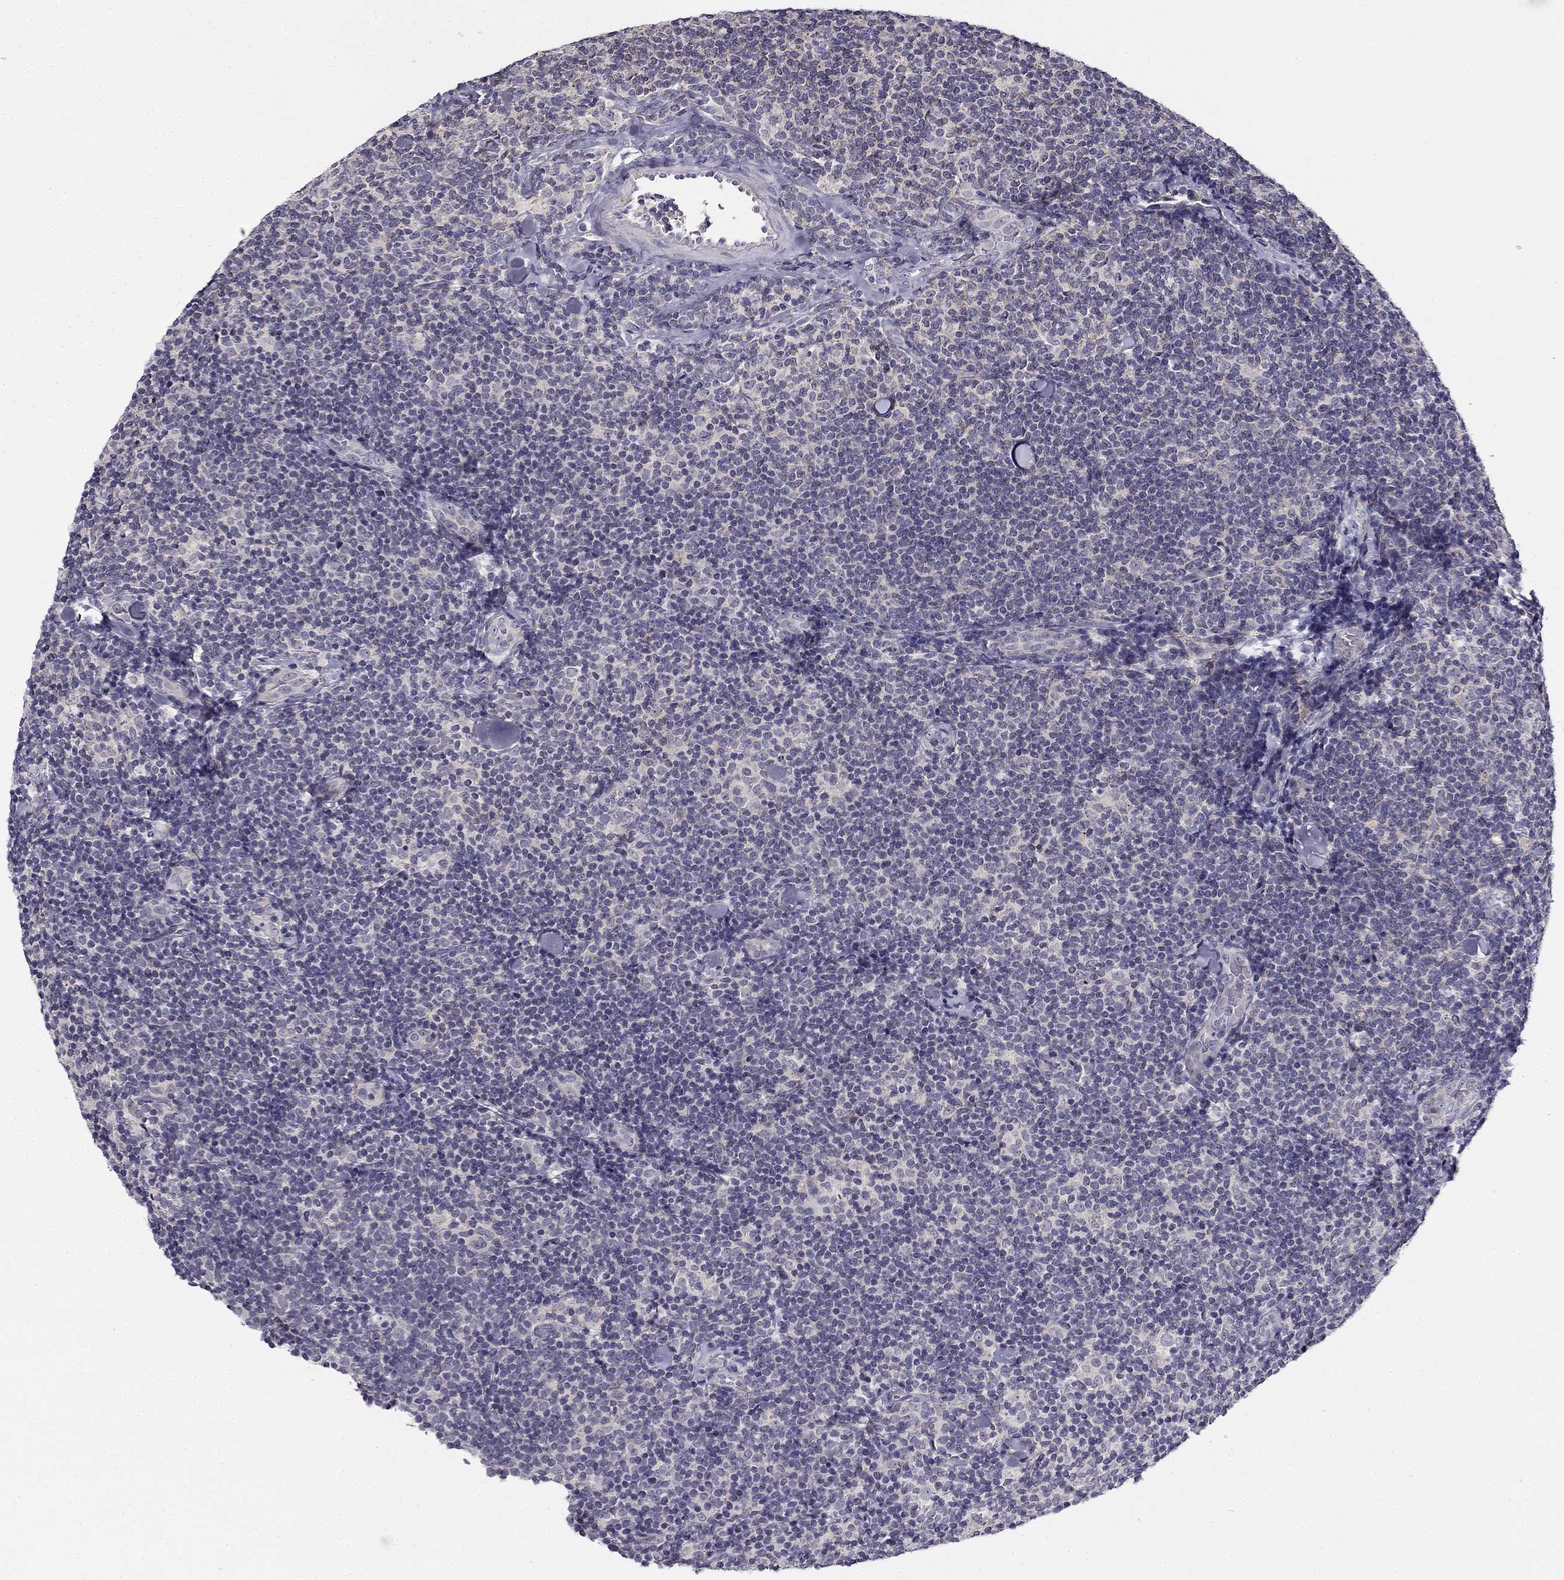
{"staining": {"intensity": "negative", "quantity": "none", "location": "none"}, "tissue": "lymphoma", "cell_type": "Tumor cells", "image_type": "cancer", "snomed": [{"axis": "morphology", "description": "Malignant lymphoma, non-Hodgkin's type, Low grade"}, {"axis": "topography", "description": "Lymph node"}], "caption": "Protein analysis of lymphoma demonstrates no significant staining in tumor cells. (IHC, brightfield microscopy, high magnification).", "gene": "CNR1", "patient": {"sex": "female", "age": 56}}